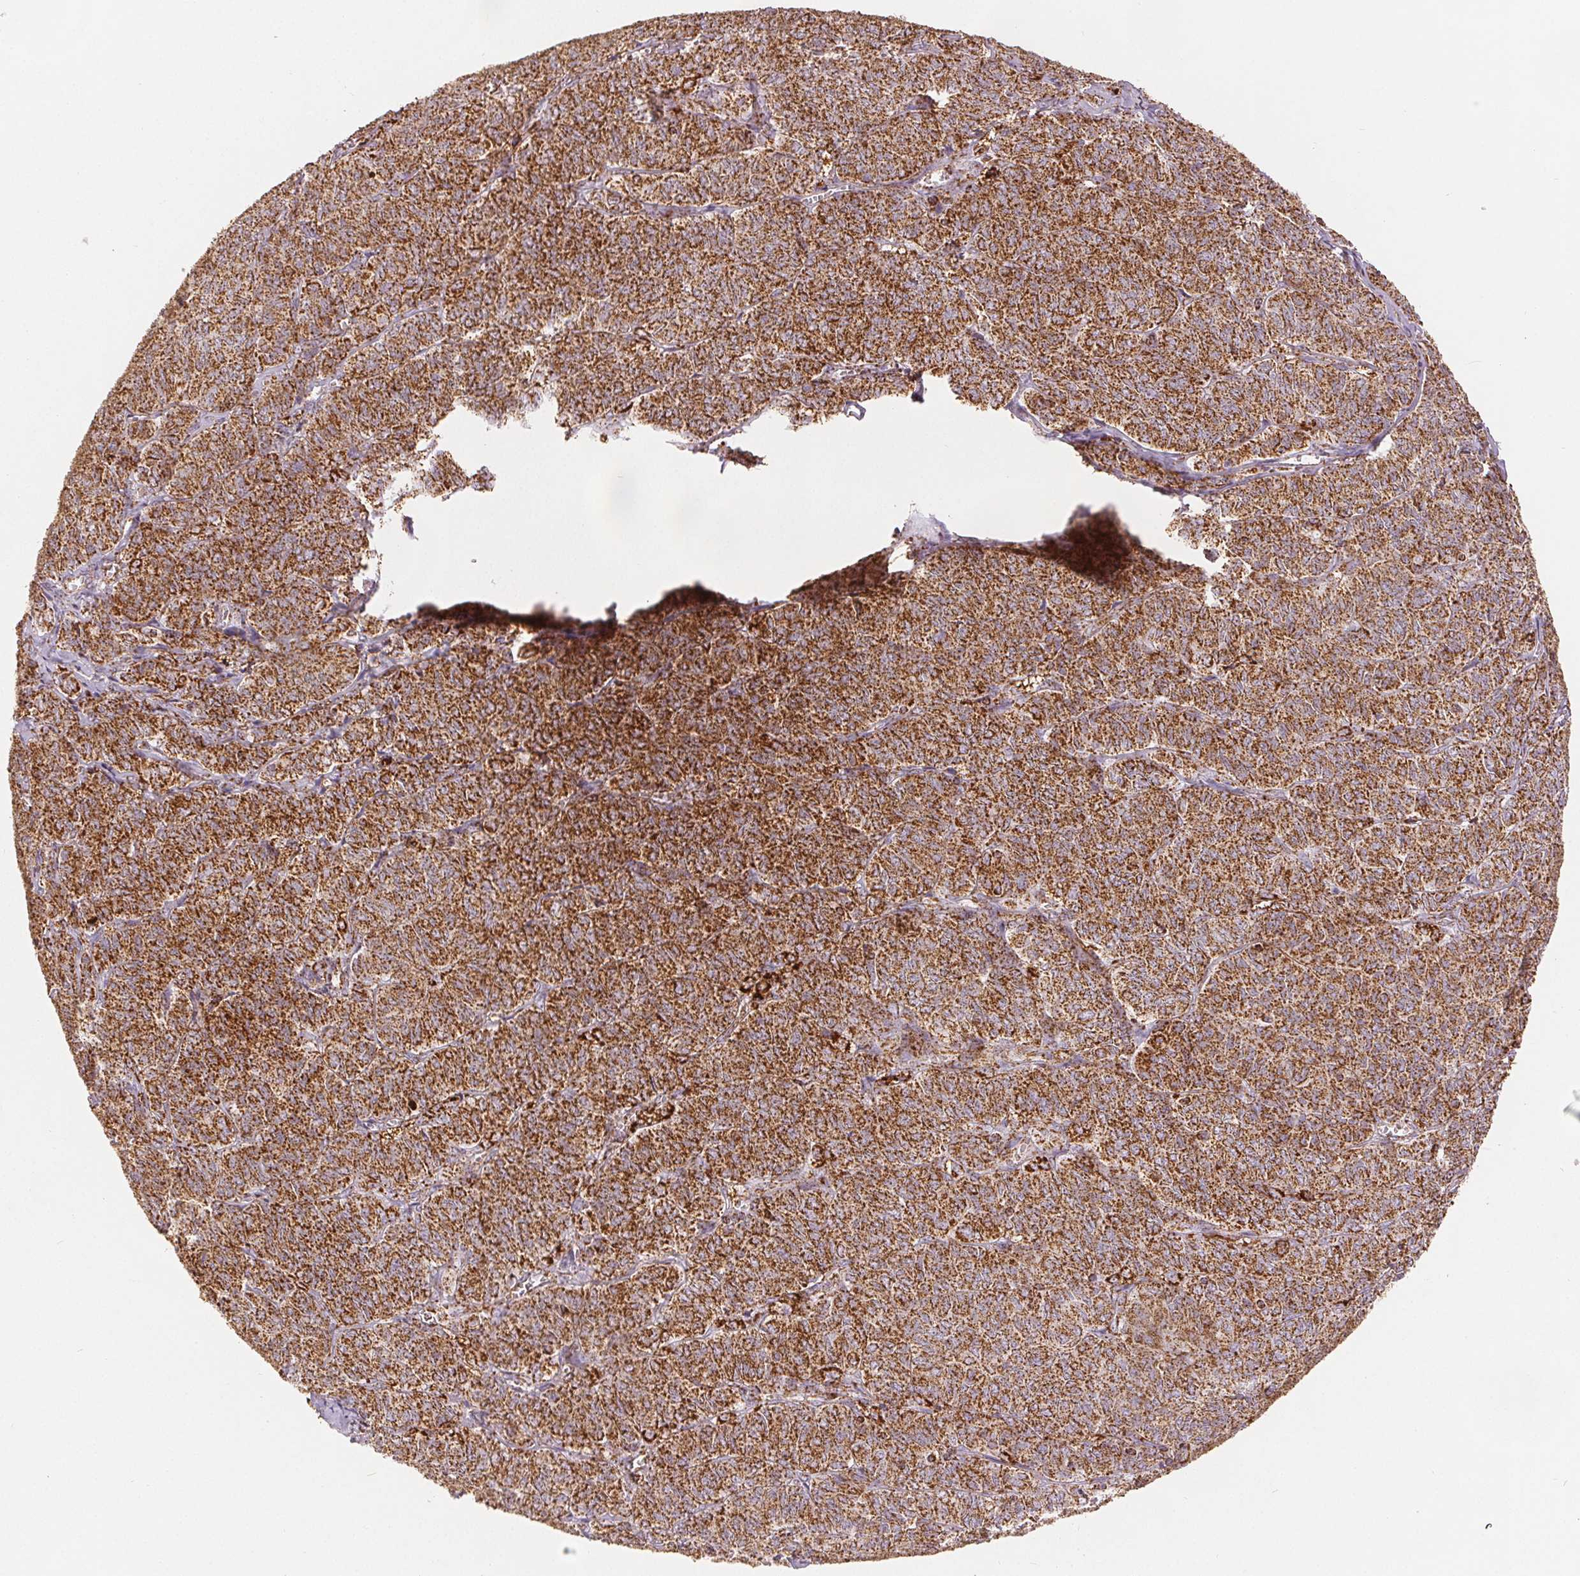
{"staining": {"intensity": "strong", "quantity": ">75%", "location": "cytoplasmic/membranous"}, "tissue": "ovarian cancer", "cell_type": "Tumor cells", "image_type": "cancer", "snomed": [{"axis": "morphology", "description": "Carcinoma, endometroid"}, {"axis": "topography", "description": "Ovary"}], "caption": "An IHC image of neoplastic tissue is shown. Protein staining in brown shows strong cytoplasmic/membranous positivity in endometroid carcinoma (ovarian) within tumor cells.", "gene": "SDHB", "patient": {"sex": "female", "age": 80}}